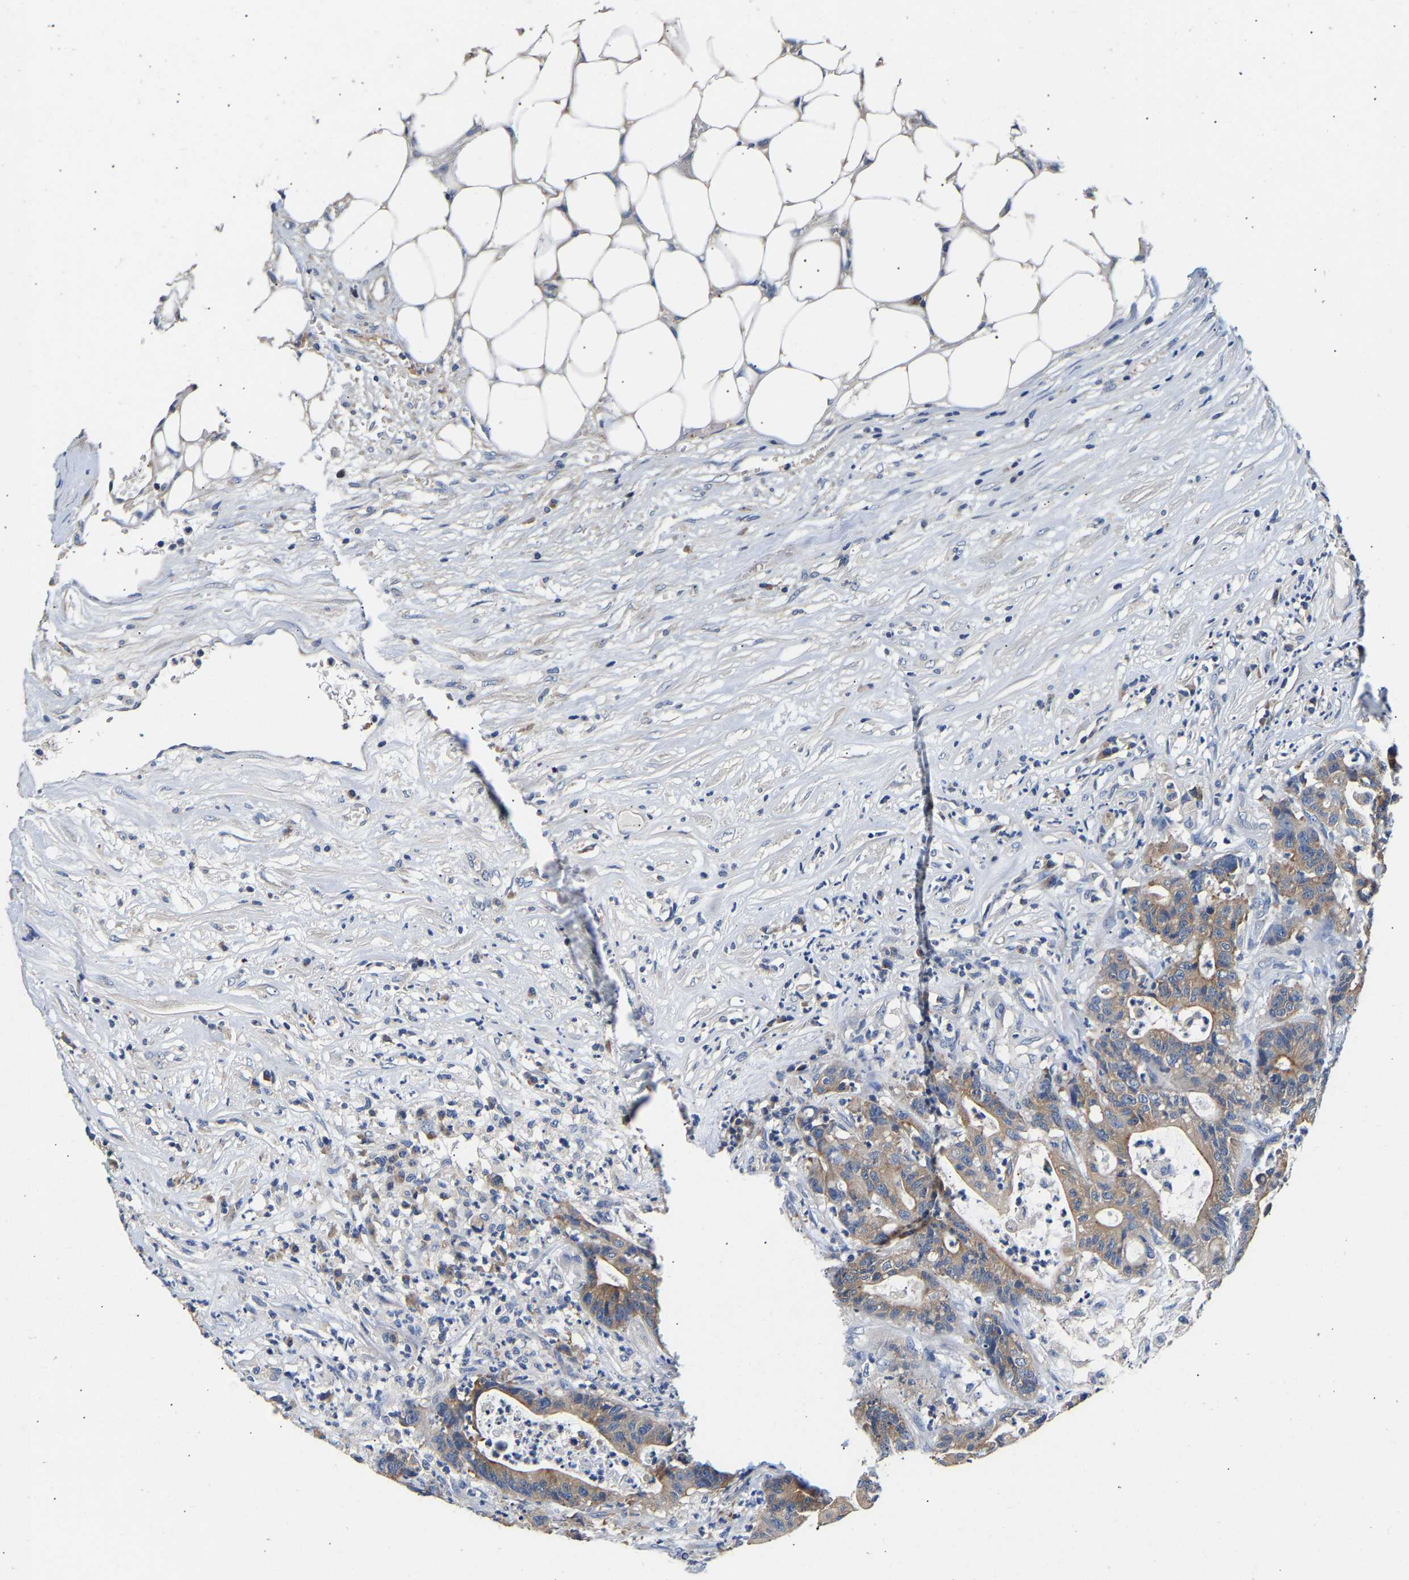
{"staining": {"intensity": "weak", "quantity": ">75%", "location": "cytoplasmic/membranous"}, "tissue": "colorectal cancer", "cell_type": "Tumor cells", "image_type": "cancer", "snomed": [{"axis": "morphology", "description": "Adenocarcinoma, NOS"}, {"axis": "topography", "description": "Colon"}], "caption": "A high-resolution micrograph shows immunohistochemistry (IHC) staining of colorectal cancer (adenocarcinoma), which shows weak cytoplasmic/membranous staining in approximately >75% of tumor cells.", "gene": "LRBA", "patient": {"sex": "female", "age": 84}}